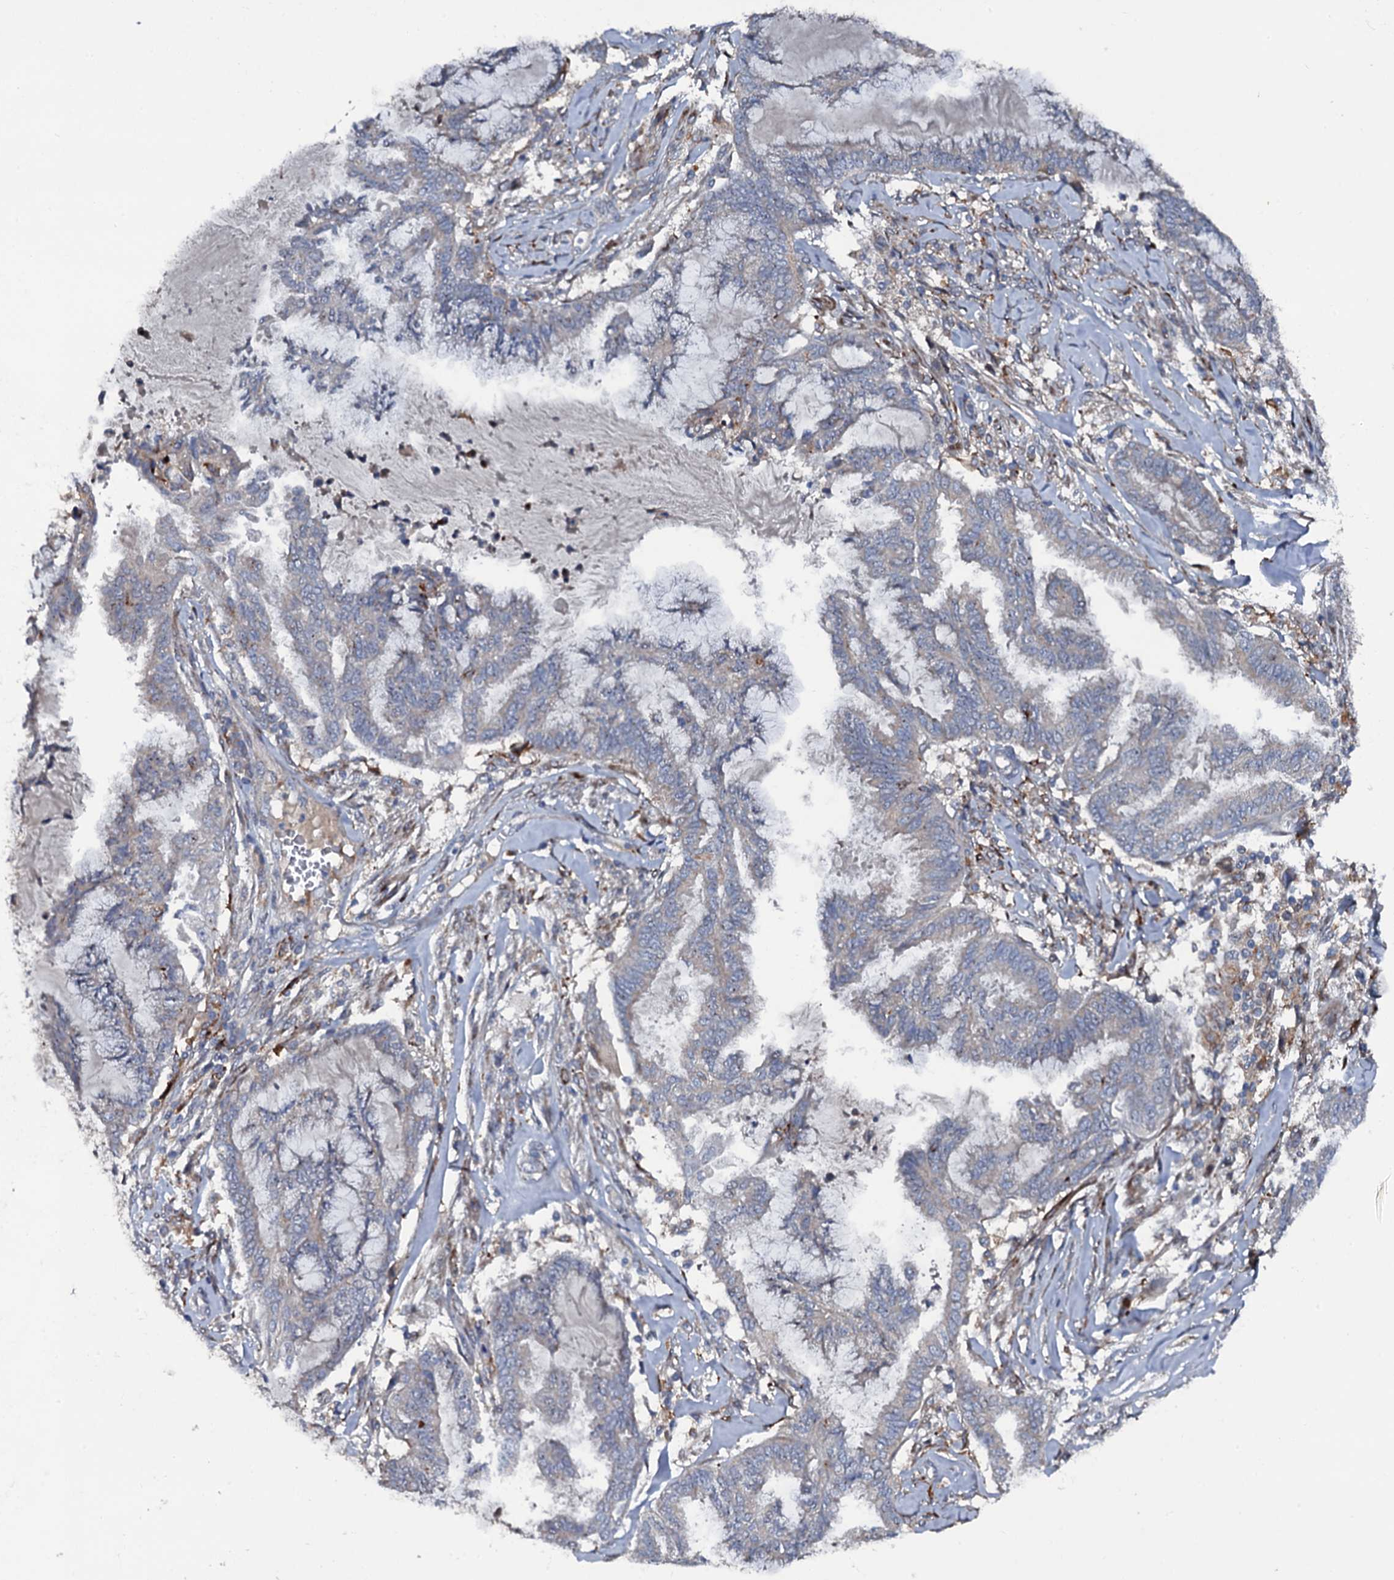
{"staining": {"intensity": "negative", "quantity": "none", "location": "none"}, "tissue": "endometrial cancer", "cell_type": "Tumor cells", "image_type": "cancer", "snomed": [{"axis": "morphology", "description": "Adenocarcinoma, NOS"}, {"axis": "topography", "description": "Endometrium"}], "caption": "This is an immunohistochemistry image of human endometrial cancer (adenocarcinoma). There is no positivity in tumor cells.", "gene": "LRRC28", "patient": {"sex": "female", "age": 86}}